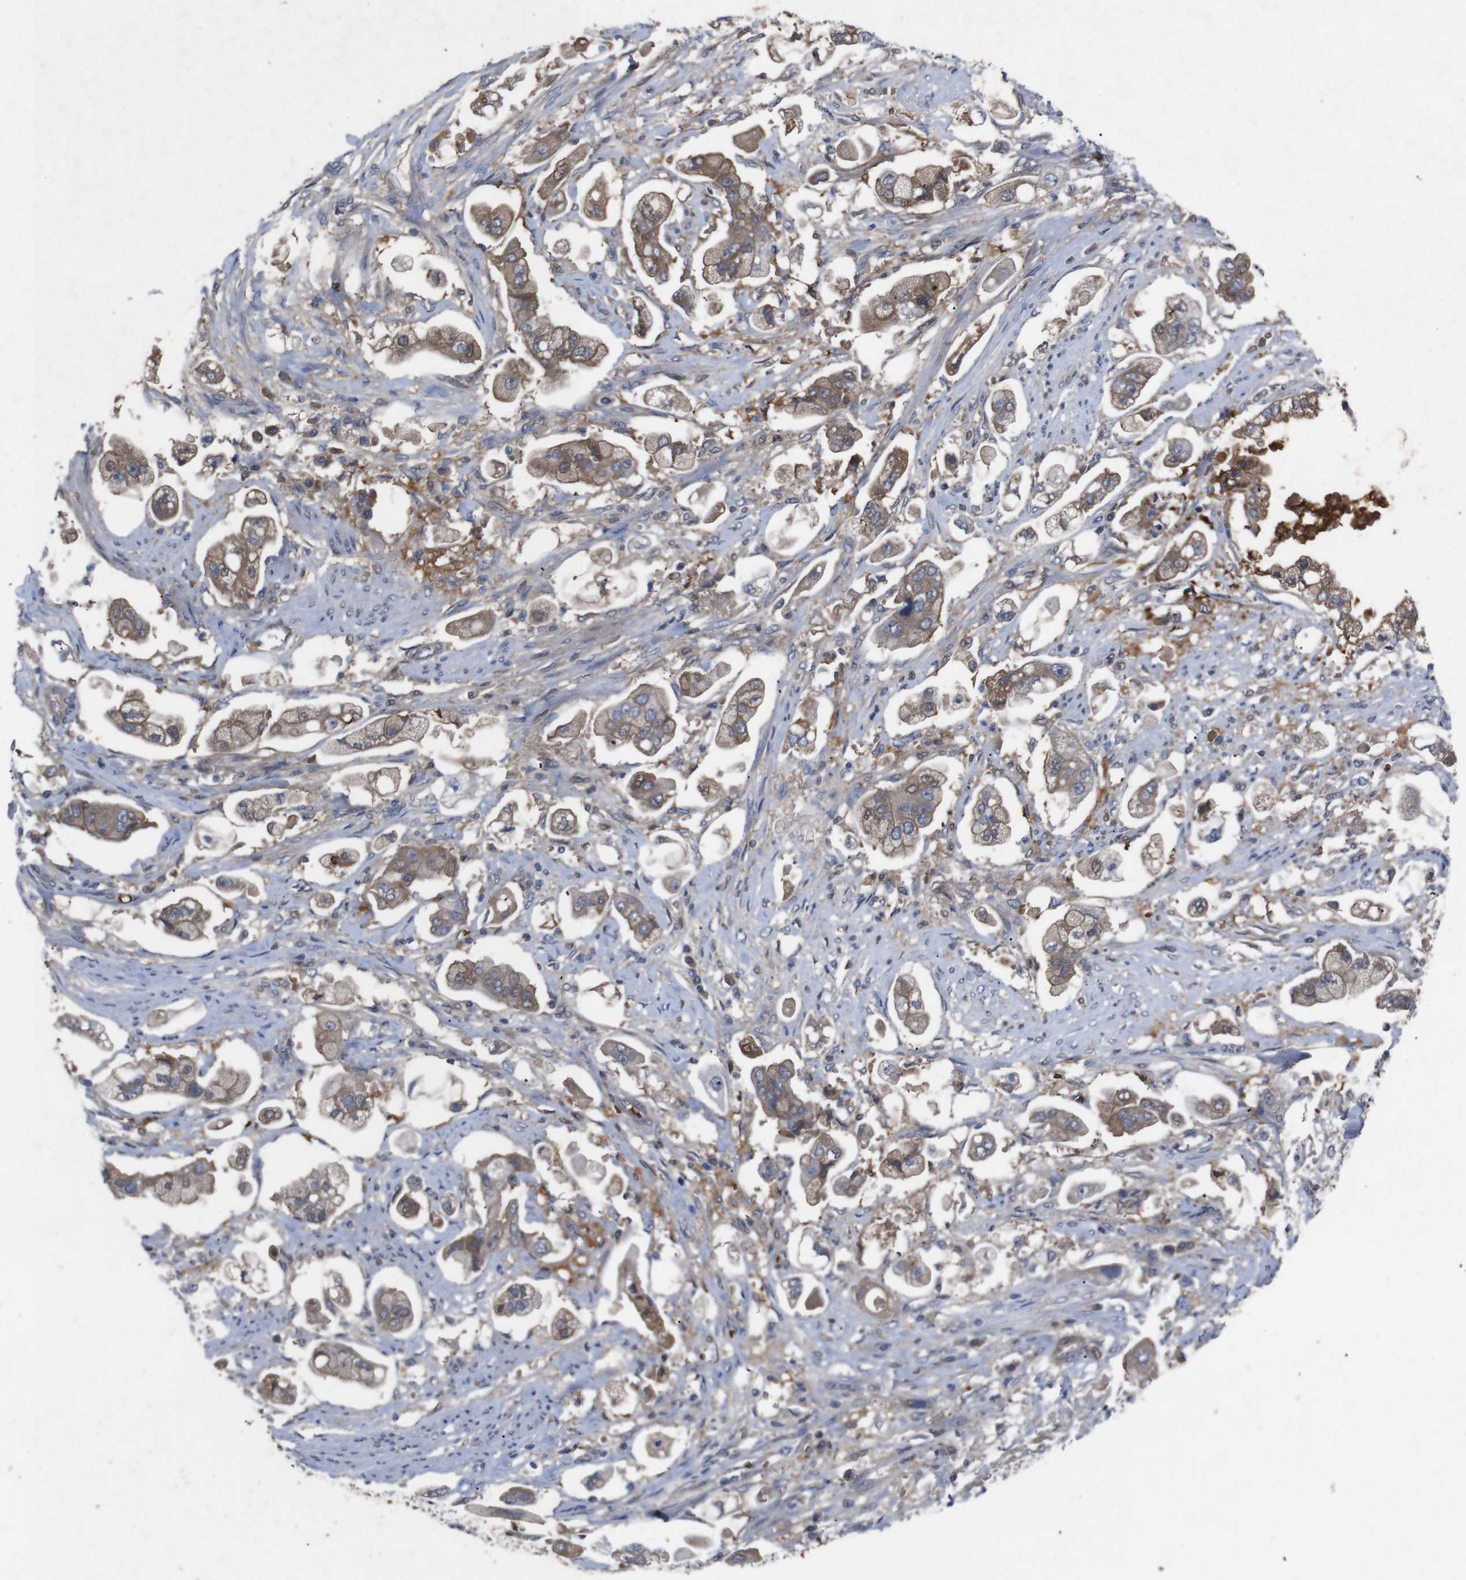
{"staining": {"intensity": "moderate", "quantity": "25%-75%", "location": "cytoplasmic/membranous"}, "tissue": "stomach cancer", "cell_type": "Tumor cells", "image_type": "cancer", "snomed": [{"axis": "morphology", "description": "Adenocarcinoma, NOS"}, {"axis": "topography", "description": "Stomach"}], "caption": "Stomach cancer (adenocarcinoma) was stained to show a protein in brown. There is medium levels of moderate cytoplasmic/membranous positivity in approximately 25%-75% of tumor cells.", "gene": "SPTB", "patient": {"sex": "male", "age": 62}}